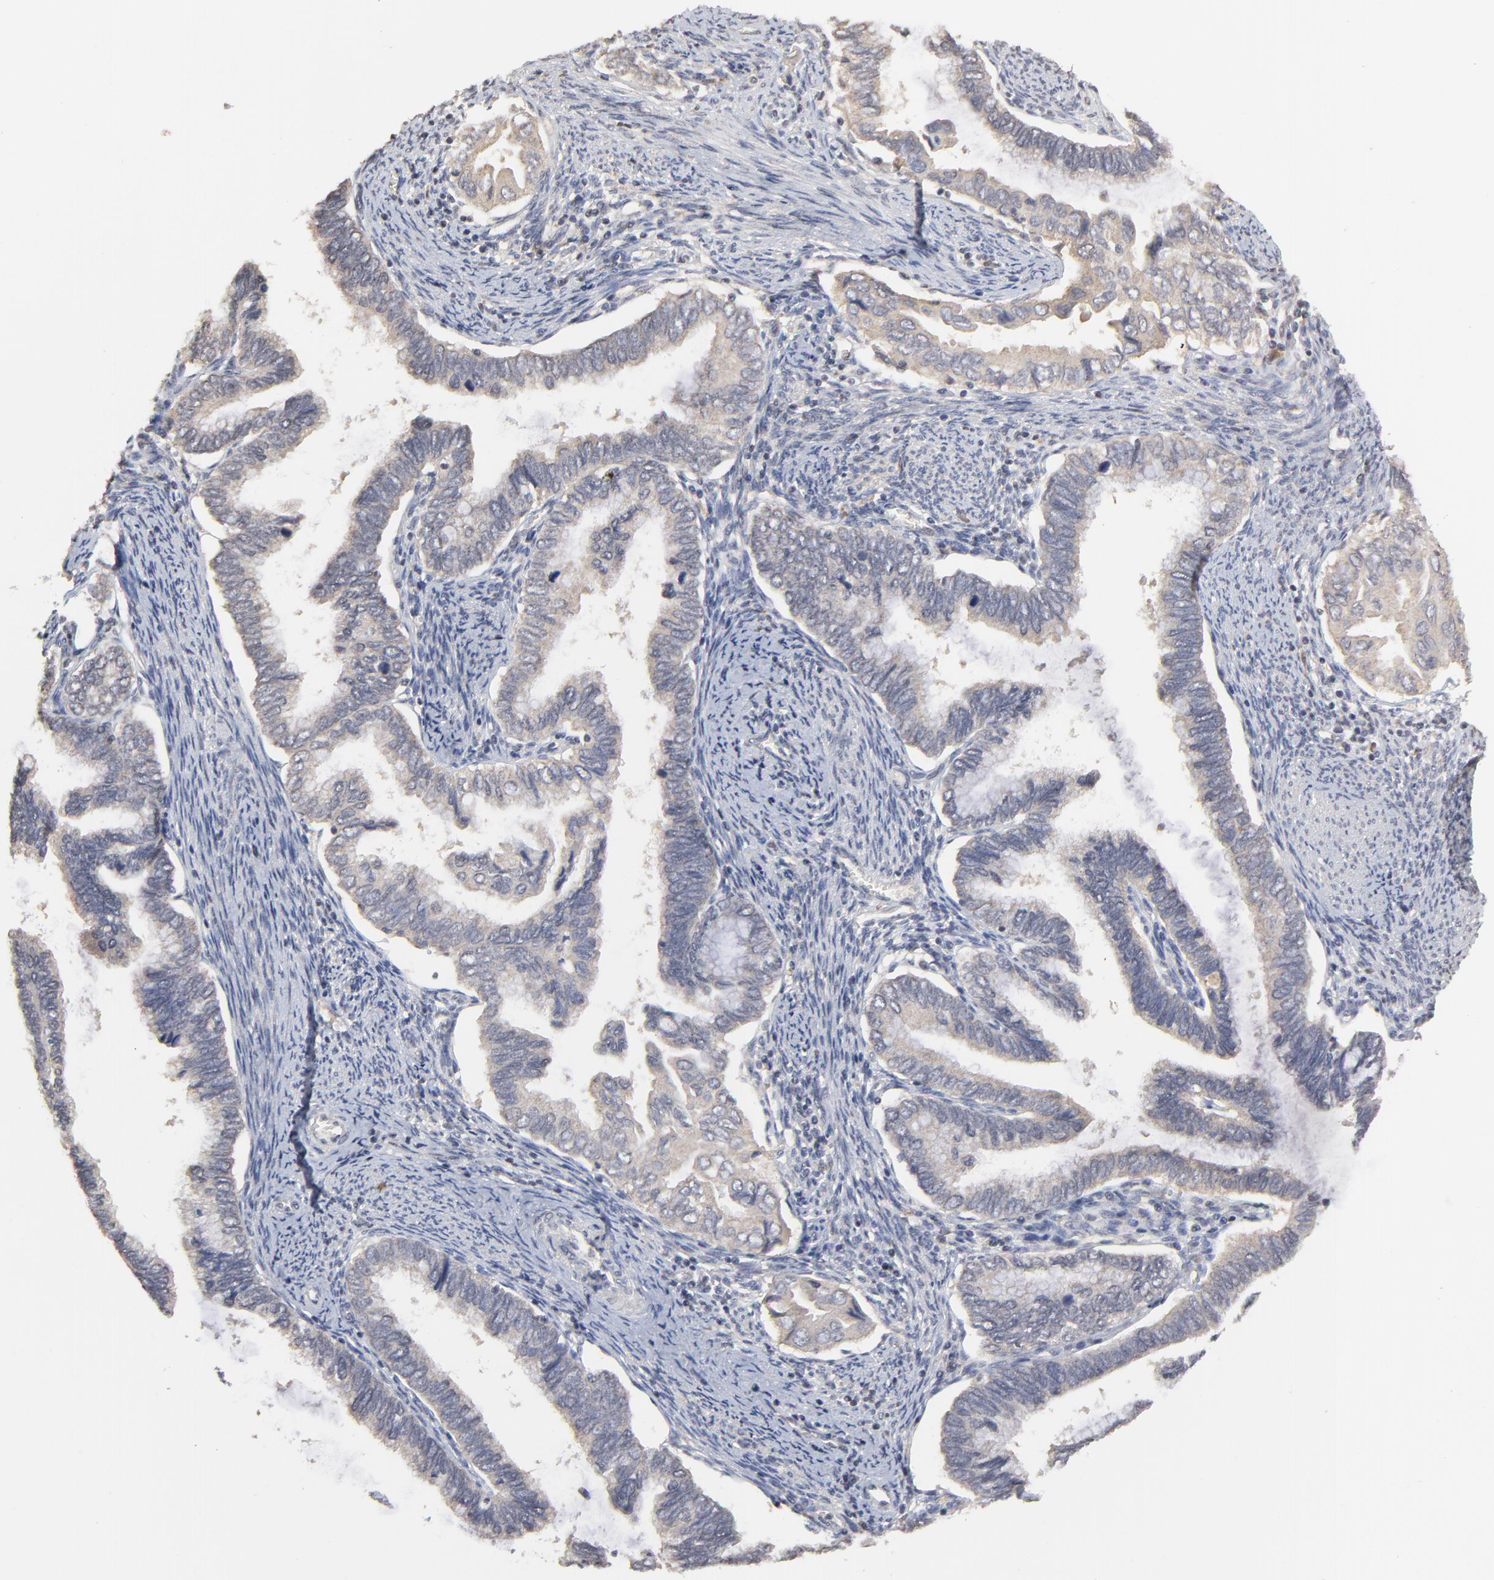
{"staining": {"intensity": "weak", "quantity": "<25%", "location": "cytoplasmic/membranous"}, "tissue": "cervical cancer", "cell_type": "Tumor cells", "image_type": "cancer", "snomed": [{"axis": "morphology", "description": "Adenocarcinoma, NOS"}, {"axis": "topography", "description": "Cervix"}], "caption": "A photomicrograph of human cervical cancer (adenocarcinoma) is negative for staining in tumor cells.", "gene": "VPREB3", "patient": {"sex": "female", "age": 49}}